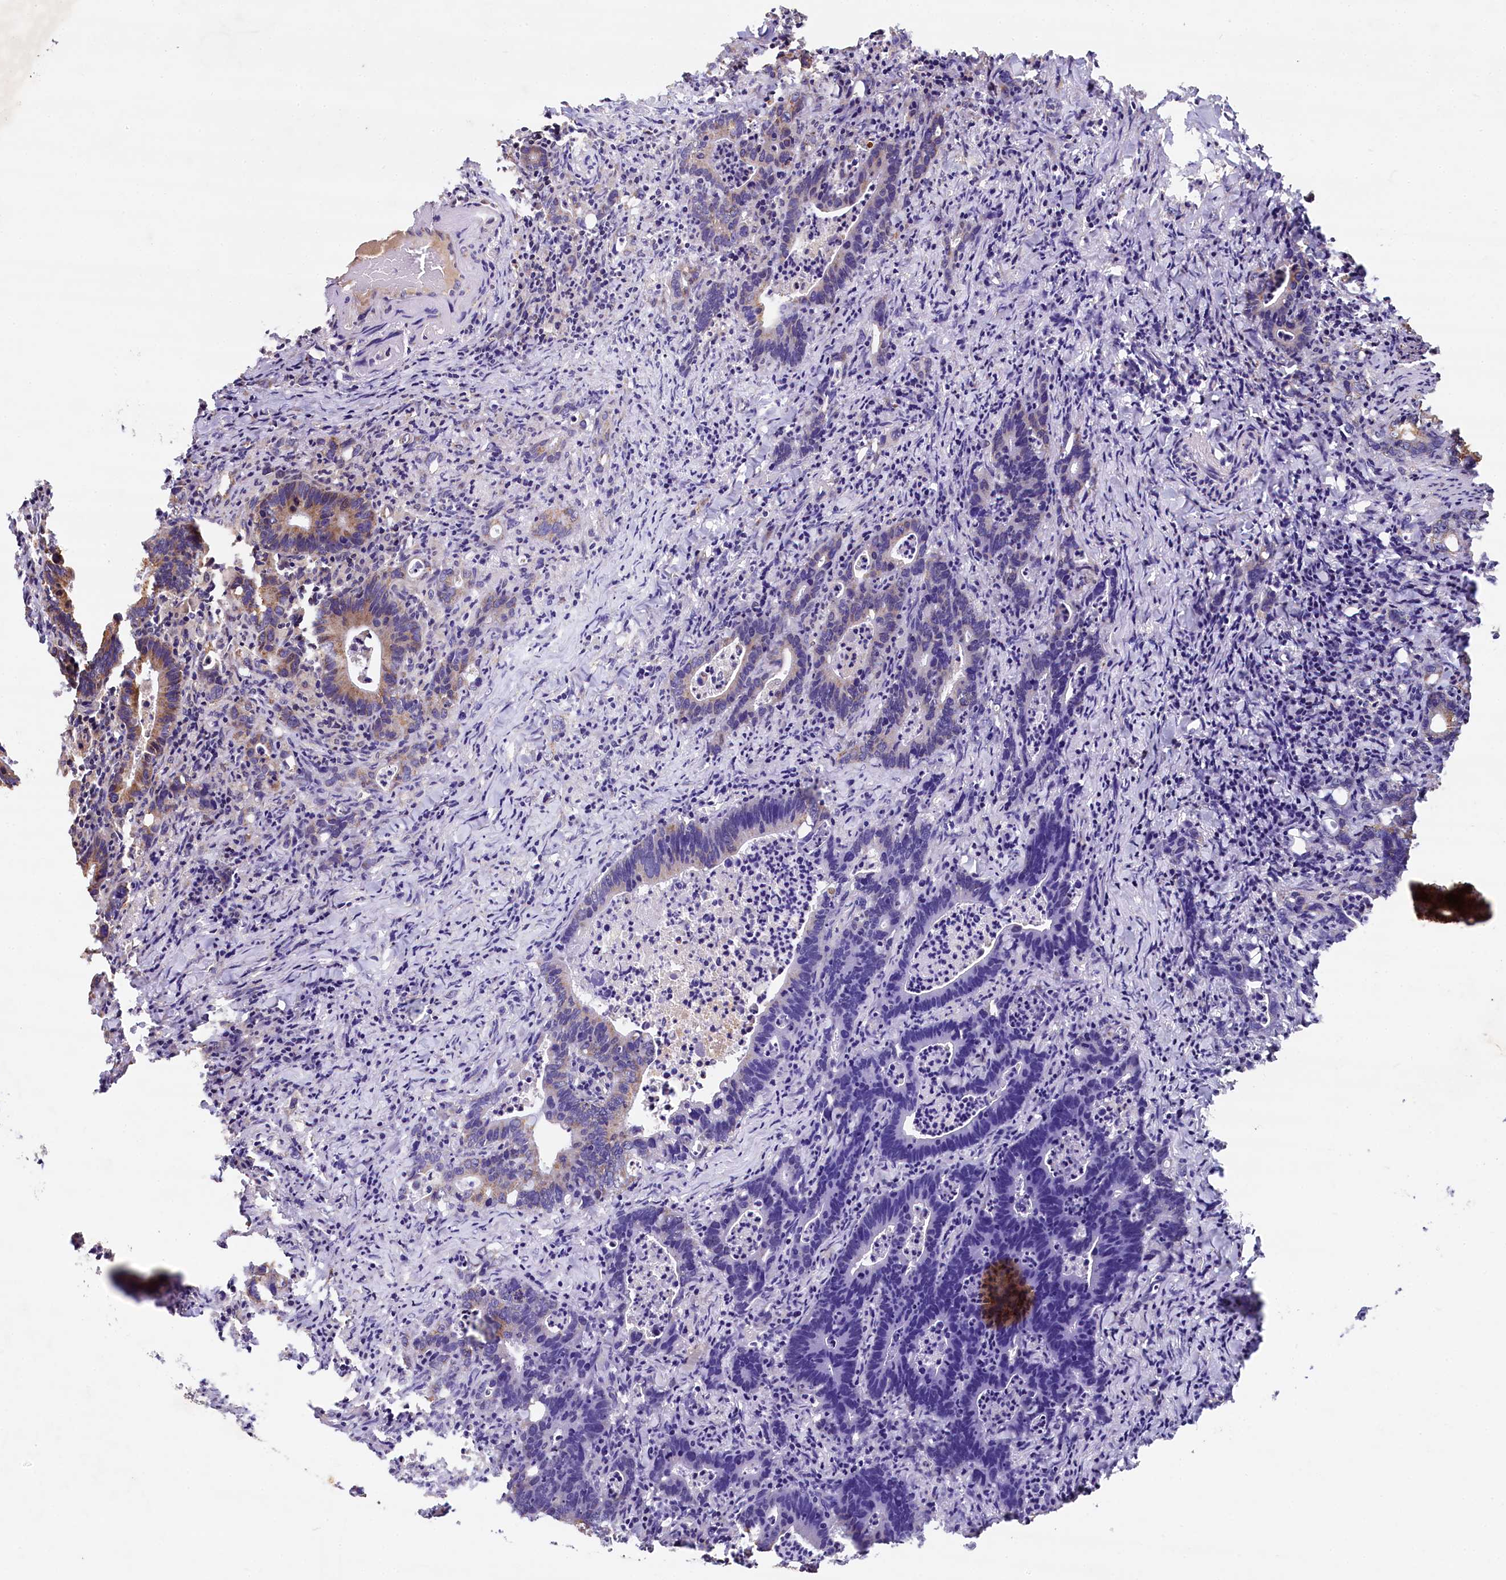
{"staining": {"intensity": "moderate", "quantity": "<25%", "location": "cytoplasmic/membranous"}, "tissue": "colorectal cancer", "cell_type": "Tumor cells", "image_type": "cancer", "snomed": [{"axis": "morphology", "description": "Adenocarcinoma, NOS"}, {"axis": "topography", "description": "Colon"}], "caption": "A photomicrograph of colorectal cancer (adenocarcinoma) stained for a protein shows moderate cytoplasmic/membranous brown staining in tumor cells.", "gene": "SPRYD3", "patient": {"sex": "female", "age": 75}}